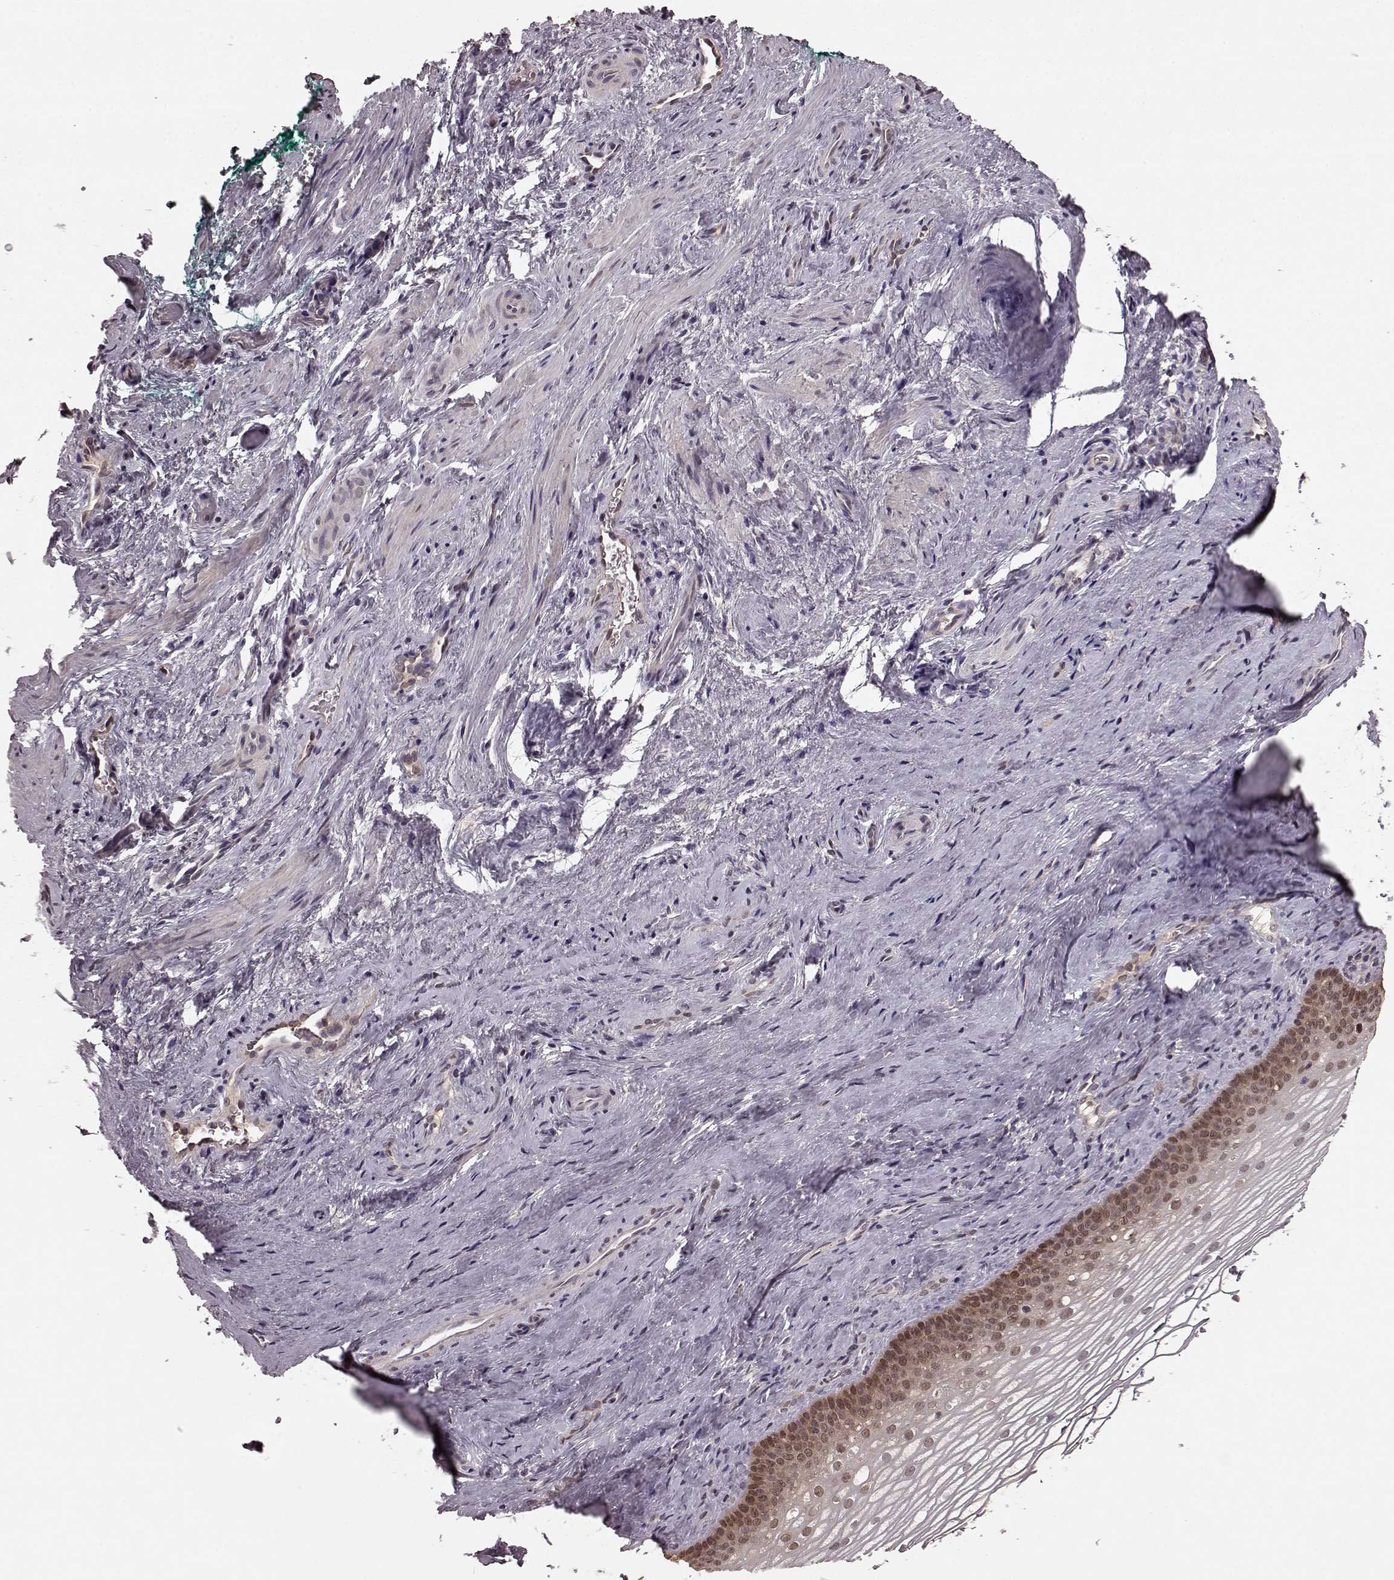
{"staining": {"intensity": "moderate", "quantity": "25%-75%", "location": "nuclear"}, "tissue": "vagina", "cell_type": "Squamous epithelial cells", "image_type": "normal", "snomed": [{"axis": "morphology", "description": "Normal tissue, NOS"}, {"axis": "topography", "description": "Vagina"}], "caption": "Protein analysis of normal vagina shows moderate nuclear staining in about 25%-75% of squamous epithelial cells.", "gene": "GSS", "patient": {"sex": "female", "age": 44}}